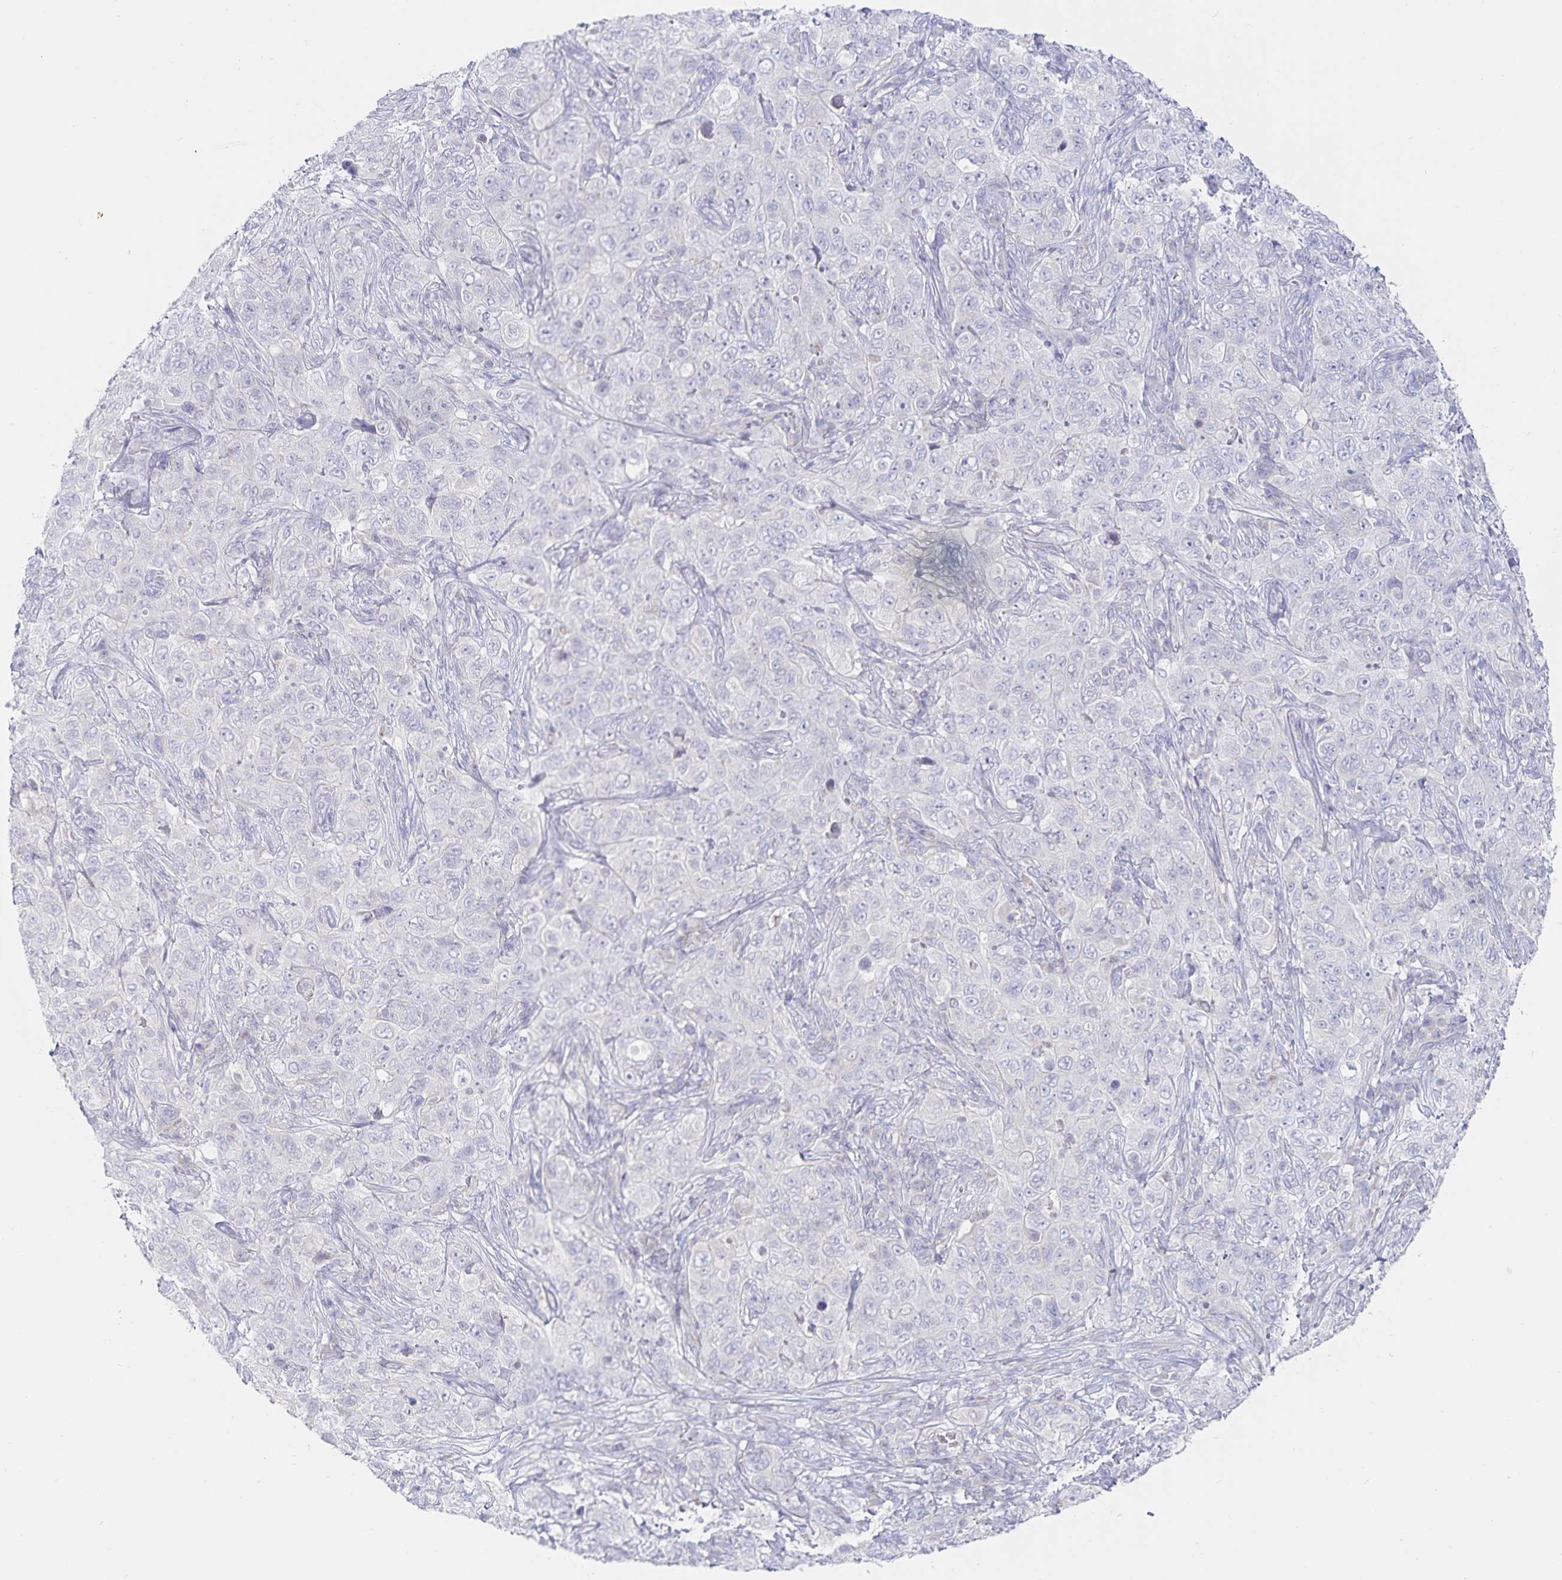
{"staining": {"intensity": "negative", "quantity": "none", "location": "none"}, "tissue": "pancreatic cancer", "cell_type": "Tumor cells", "image_type": "cancer", "snomed": [{"axis": "morphology", "description": "Adenocarcinoma, NOS"}, {"axis": "topography", "description": "Pancreas"}], "caption": "This is an immunohistochemistry (IHC) histopathology image of human pancreatic cancer (adenocarcinoma). There is no expression in tumor cells.", "gene": "SFTPA1", "patient": {"sex": "male", "age": 68}}